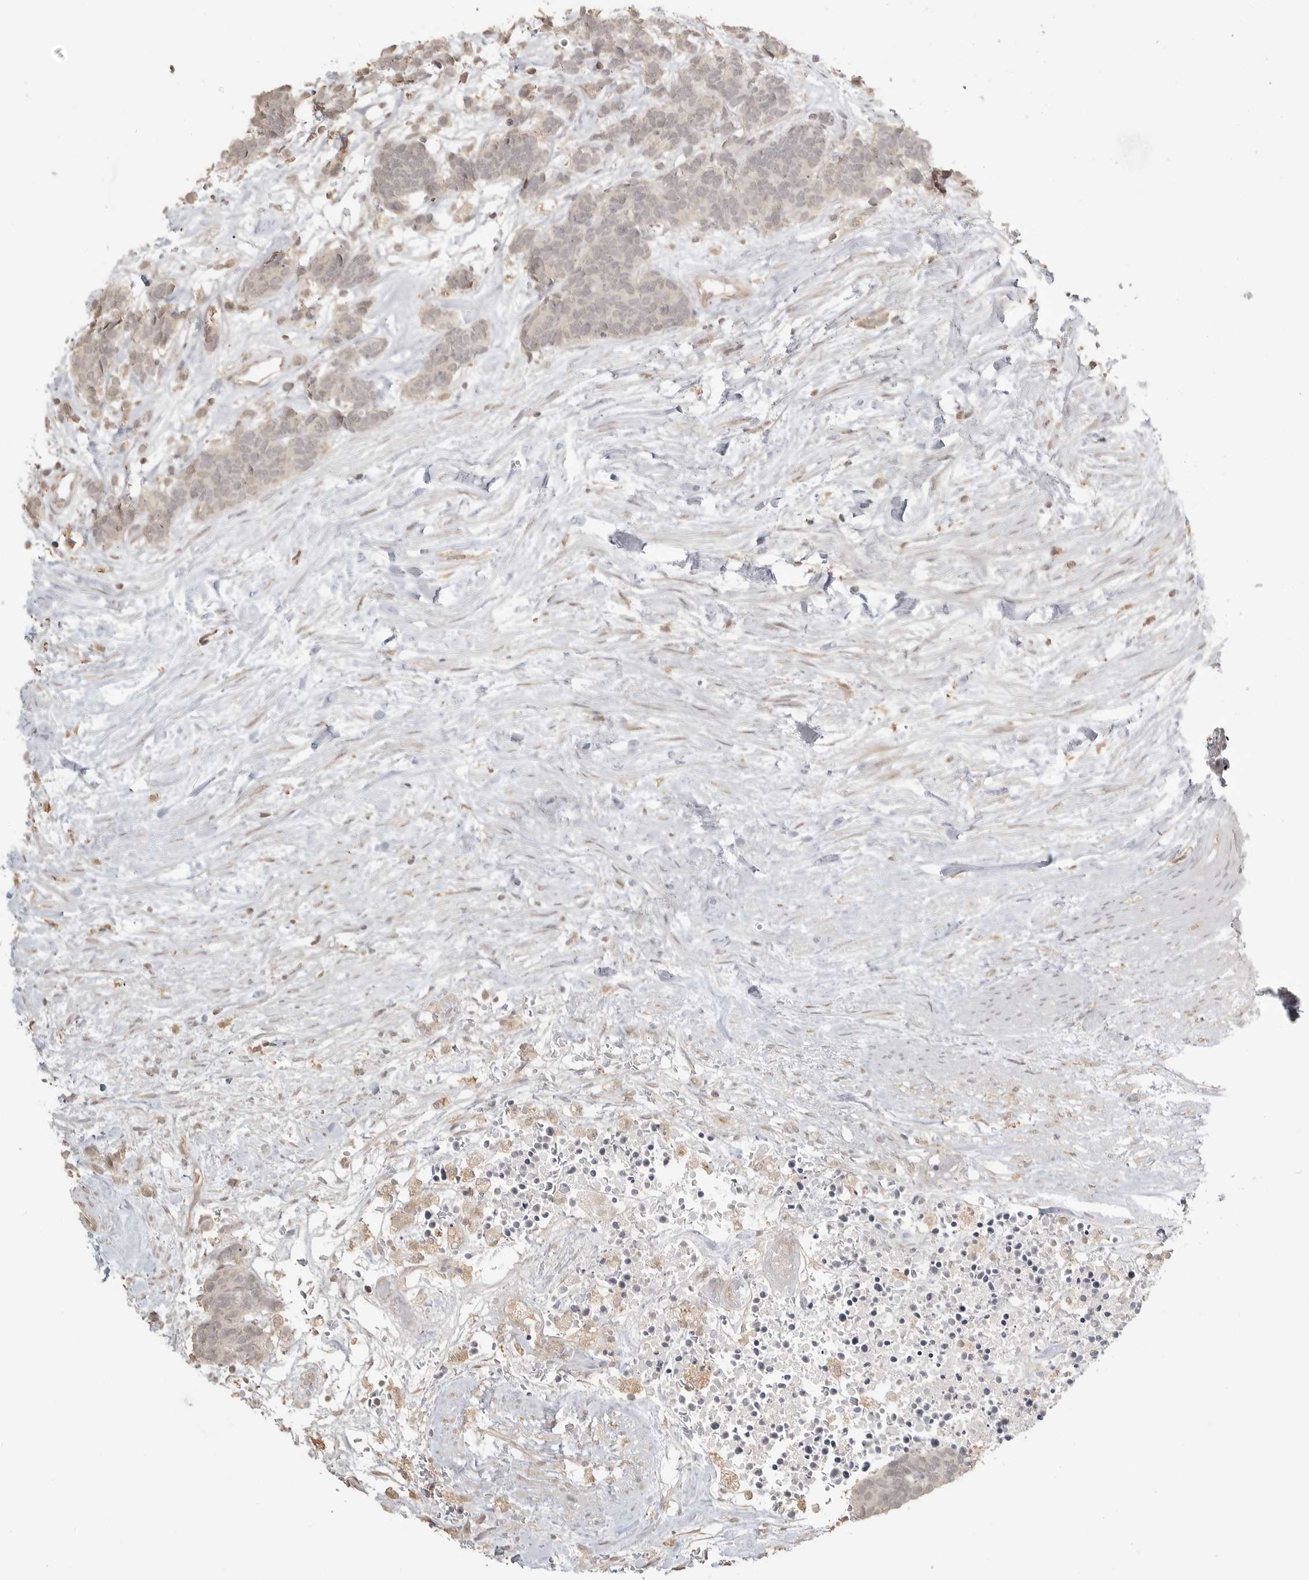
{"staining": {"intensity": "negative", "quantity": "none", "location": "none"}, "tissue": "carcinoid", "cell_type": "Tumor cells", "image_type": "cancer", "snomed": [{"axis": "morphology", "description": "Carcinoma, NOS"}, {"axis": "morphology", "description": "Carcinoid, malignant, NOS"}, {"axis": "topography", "description": "Urinary bladder"}], "caption": "This is an immunohistochemistry (IHC) photomicrograph of human carcinoid (malignant). There is no positivity in tumor cells.", "gene": "SMG8", "patient": {"sex": "male", "age": 57}}